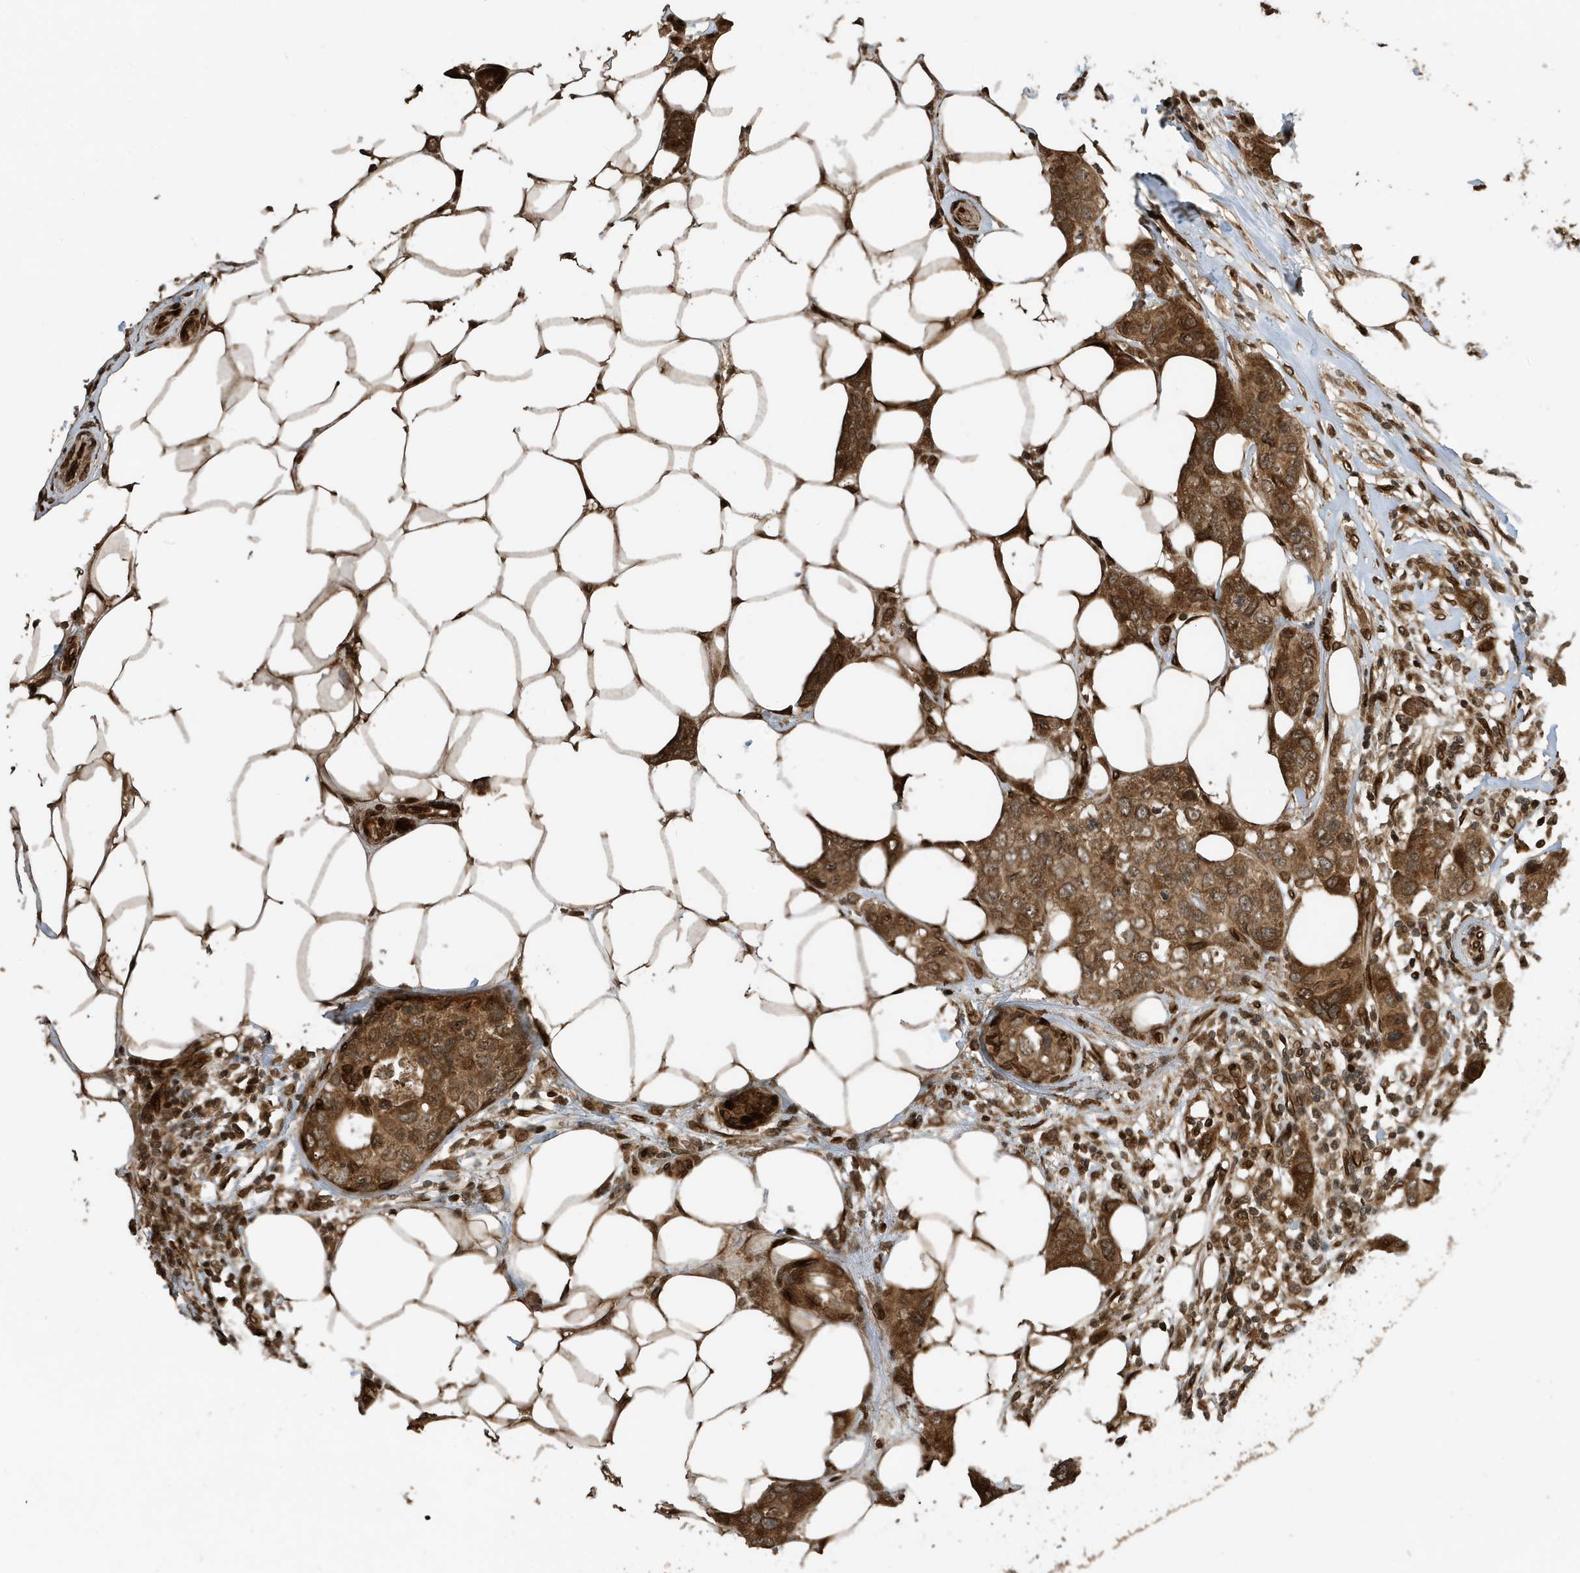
{"staining": {"intensity": "moderate", "quantity": ">75%", "location": "cytoplasmic/membranous,nuclear"}, "tissue": "breast cancer", "cell_type": "Tumor cells", "image_type": "cancer", "snomed": [{"axis": "morphology", "description": "Duct carcinoma"}, {"axis": "topography", "description": "Breast"}], "caption": "Breast cancer (intraductal carcinoma) stained for a protein exhibits moderate cytoplasmic/membranous and nuclear positivity in tumor cells. The staining was performed using DAB, with brown indicating positive protein expression. Nuclei are stained blue with hematoxylin.", "gene": "DUSP18", "patient": {"sex": "female", "age": 50}}